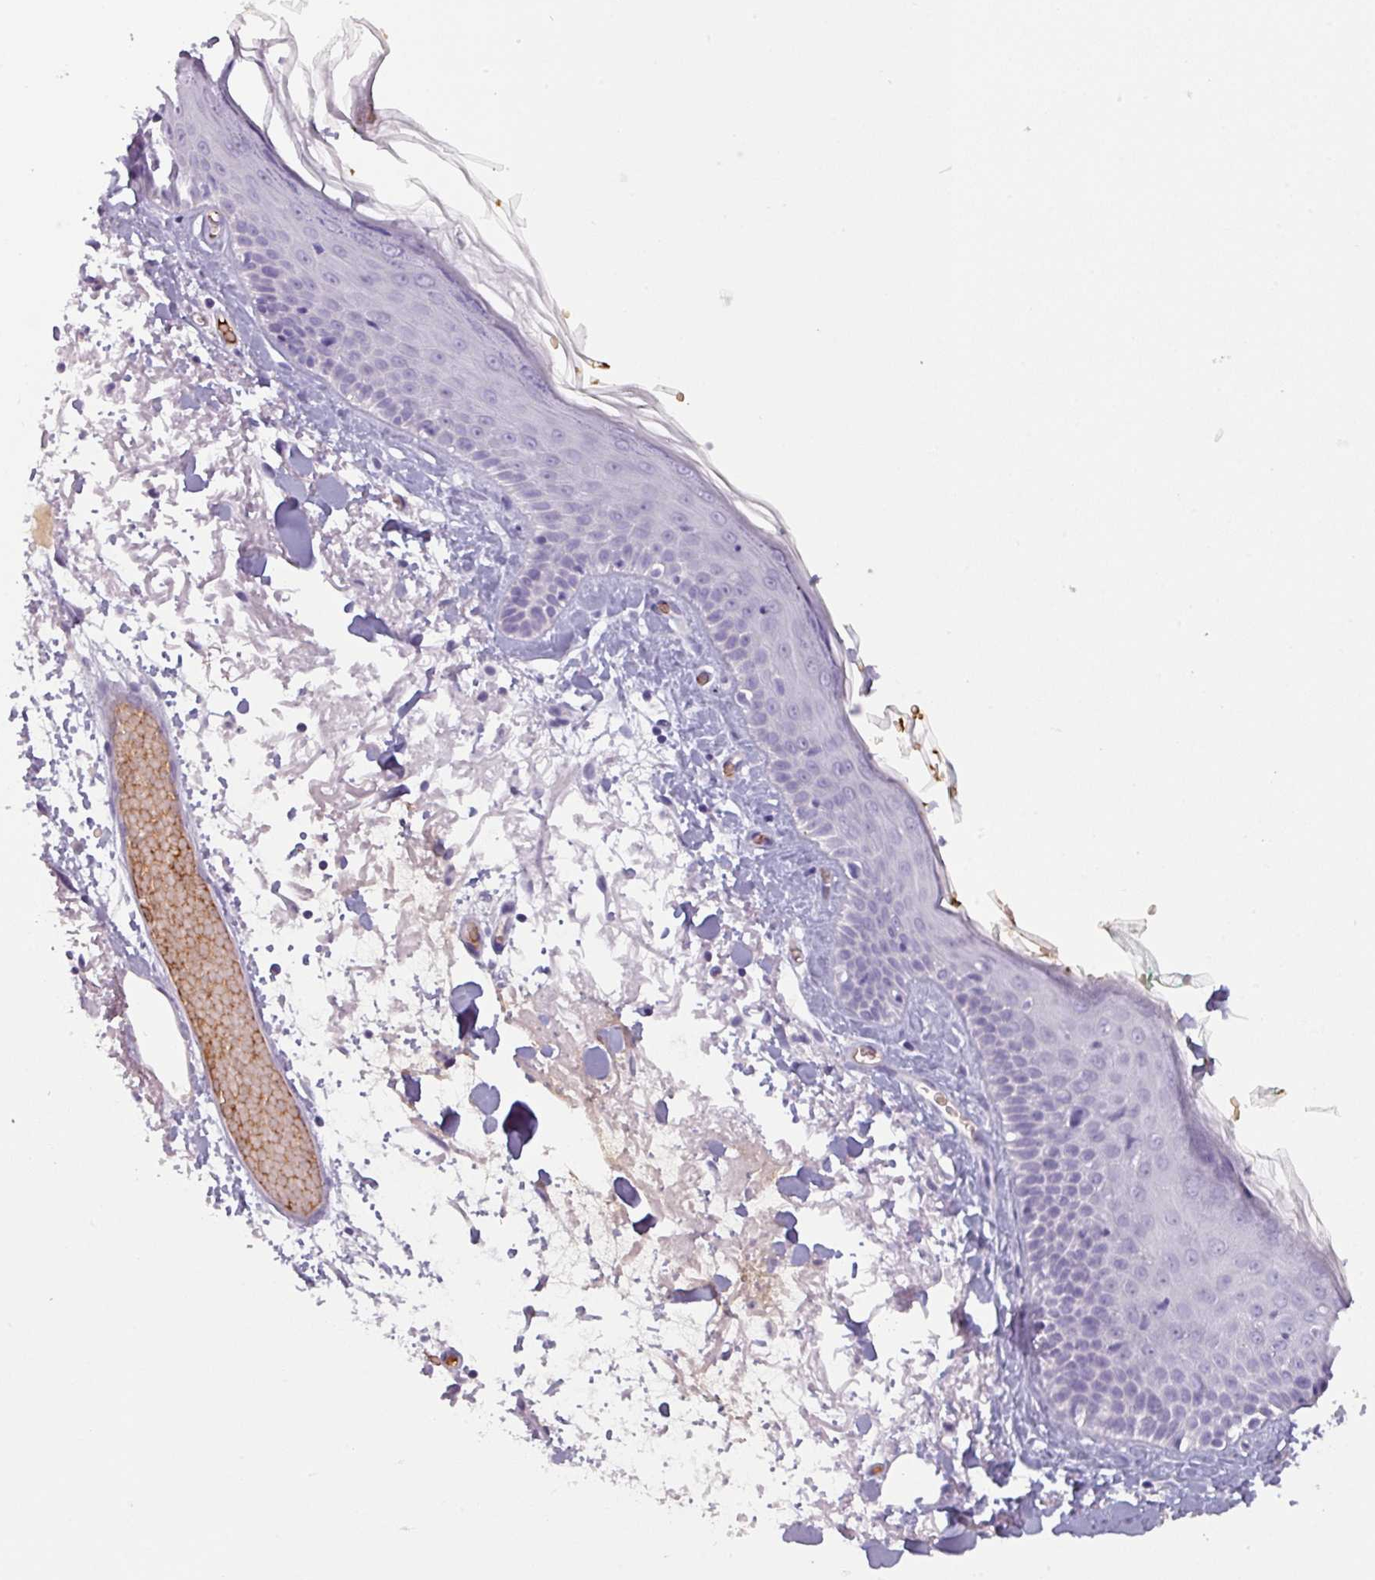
{"staining": {"intensity": "negative", "quantity": "none", "location": "none"}, "tissue": "skin", "cell_type": "Fibroblasts", "image_type": "normal", "snomed": [{"axis": "morphology", "description": "Normal tissue, NOS"}, {"axis": "topography", "description": "Skin"}], "caption": "The IHC photomicrograph has no significant staining in fibroblasts of skin.", "gene": "AREL1", "patient": {"sex": "male", "age": 79}}